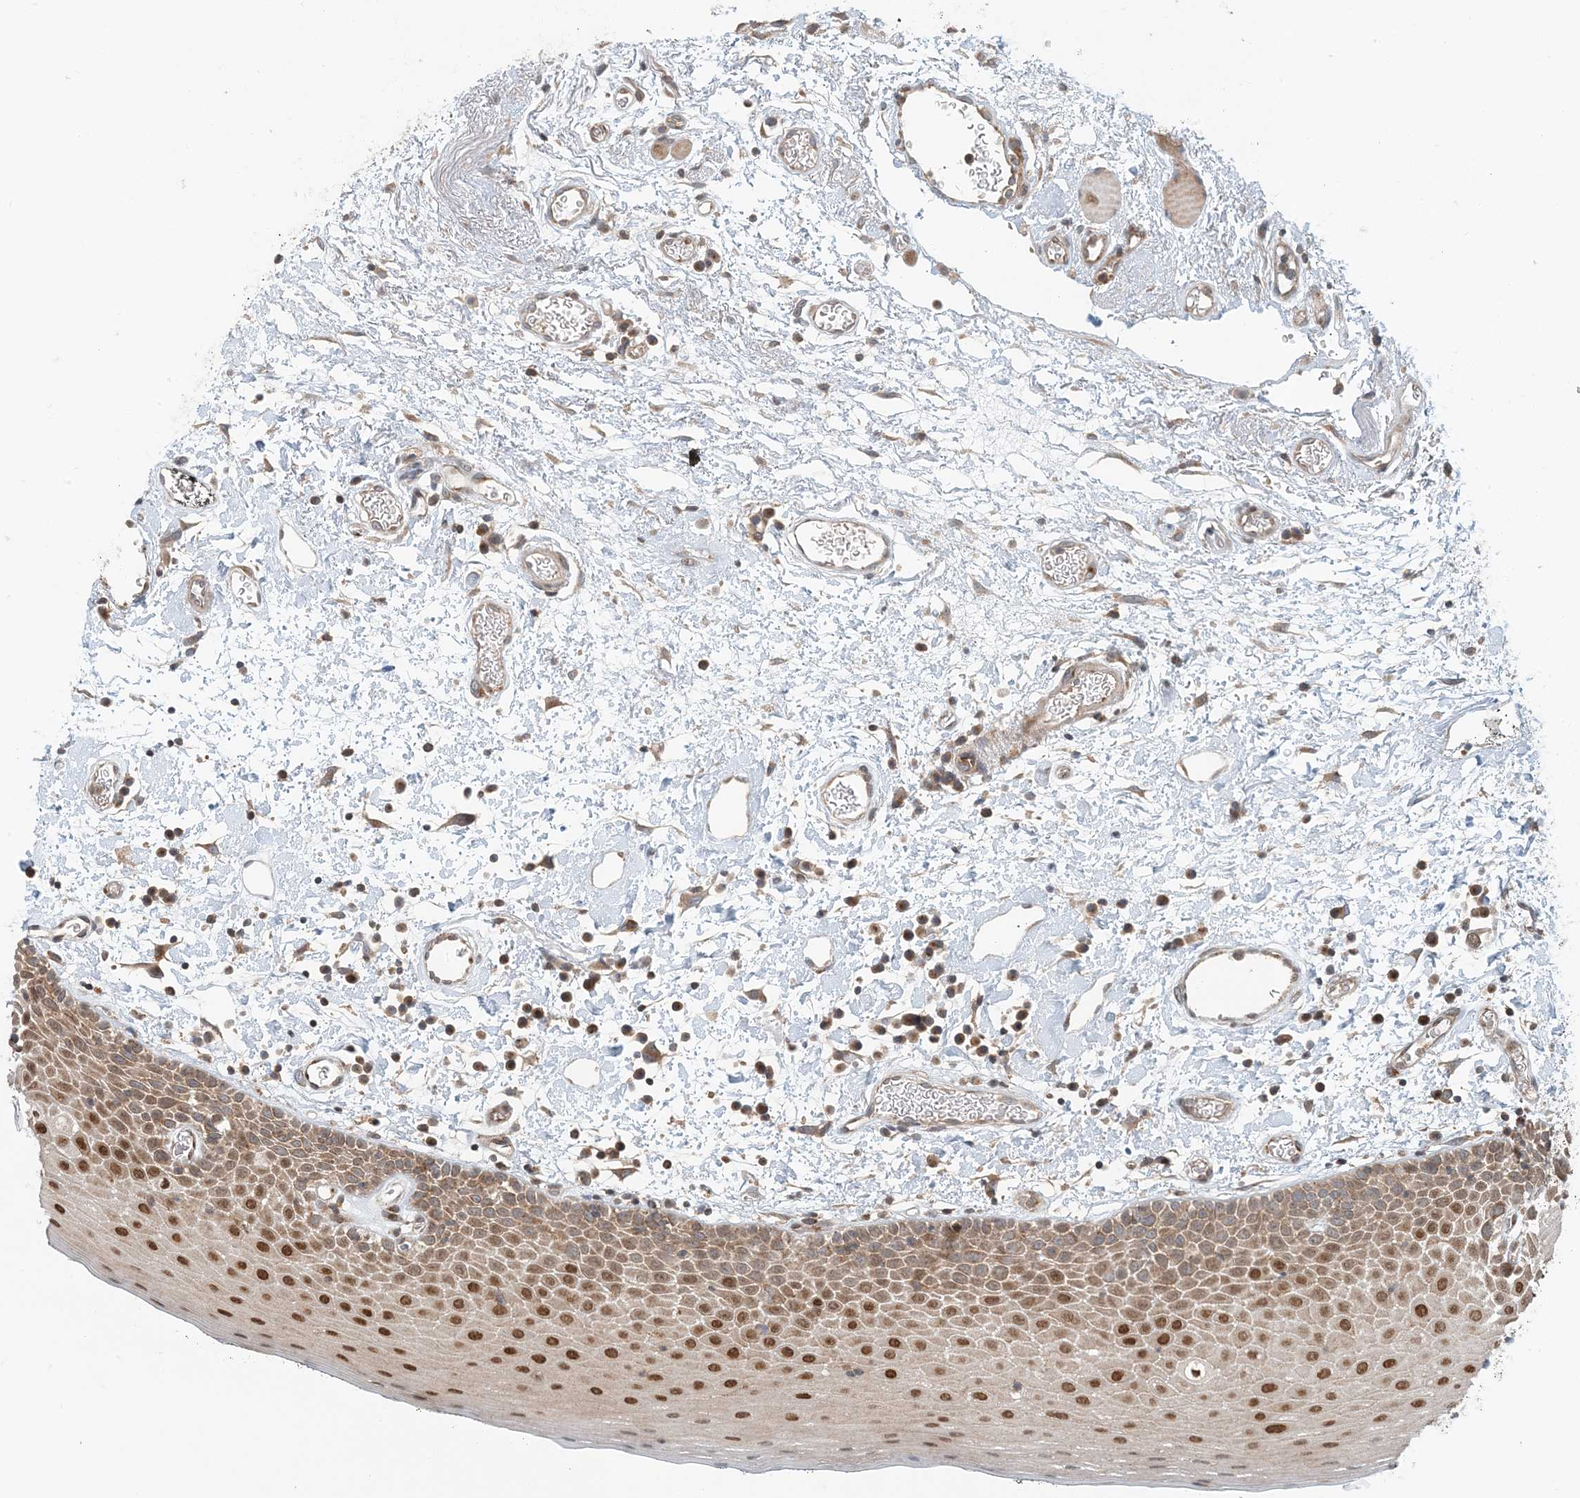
{"staining": {"intensity": "strong", "quantity": "25%-75%", "location": "nuclear"}, "tissue": "oral mucosa", "cell_type": "Squamous epithelial cells", "image_type": "normal", "snomed": [{"axis": "morphology", "description": "Normal tissue, NOS"}, {"axis": "topography", "description": "Oral tissue"}], "caption": "This is a photomicrograph of immunohistochemistry (IHC) staining of unremarkable oral mucosa, which shows strong staining in the nuclear of squamous epithelial cells.", "gene": "ATP13A2", "patient": {"sex": "male", "age": 74}}